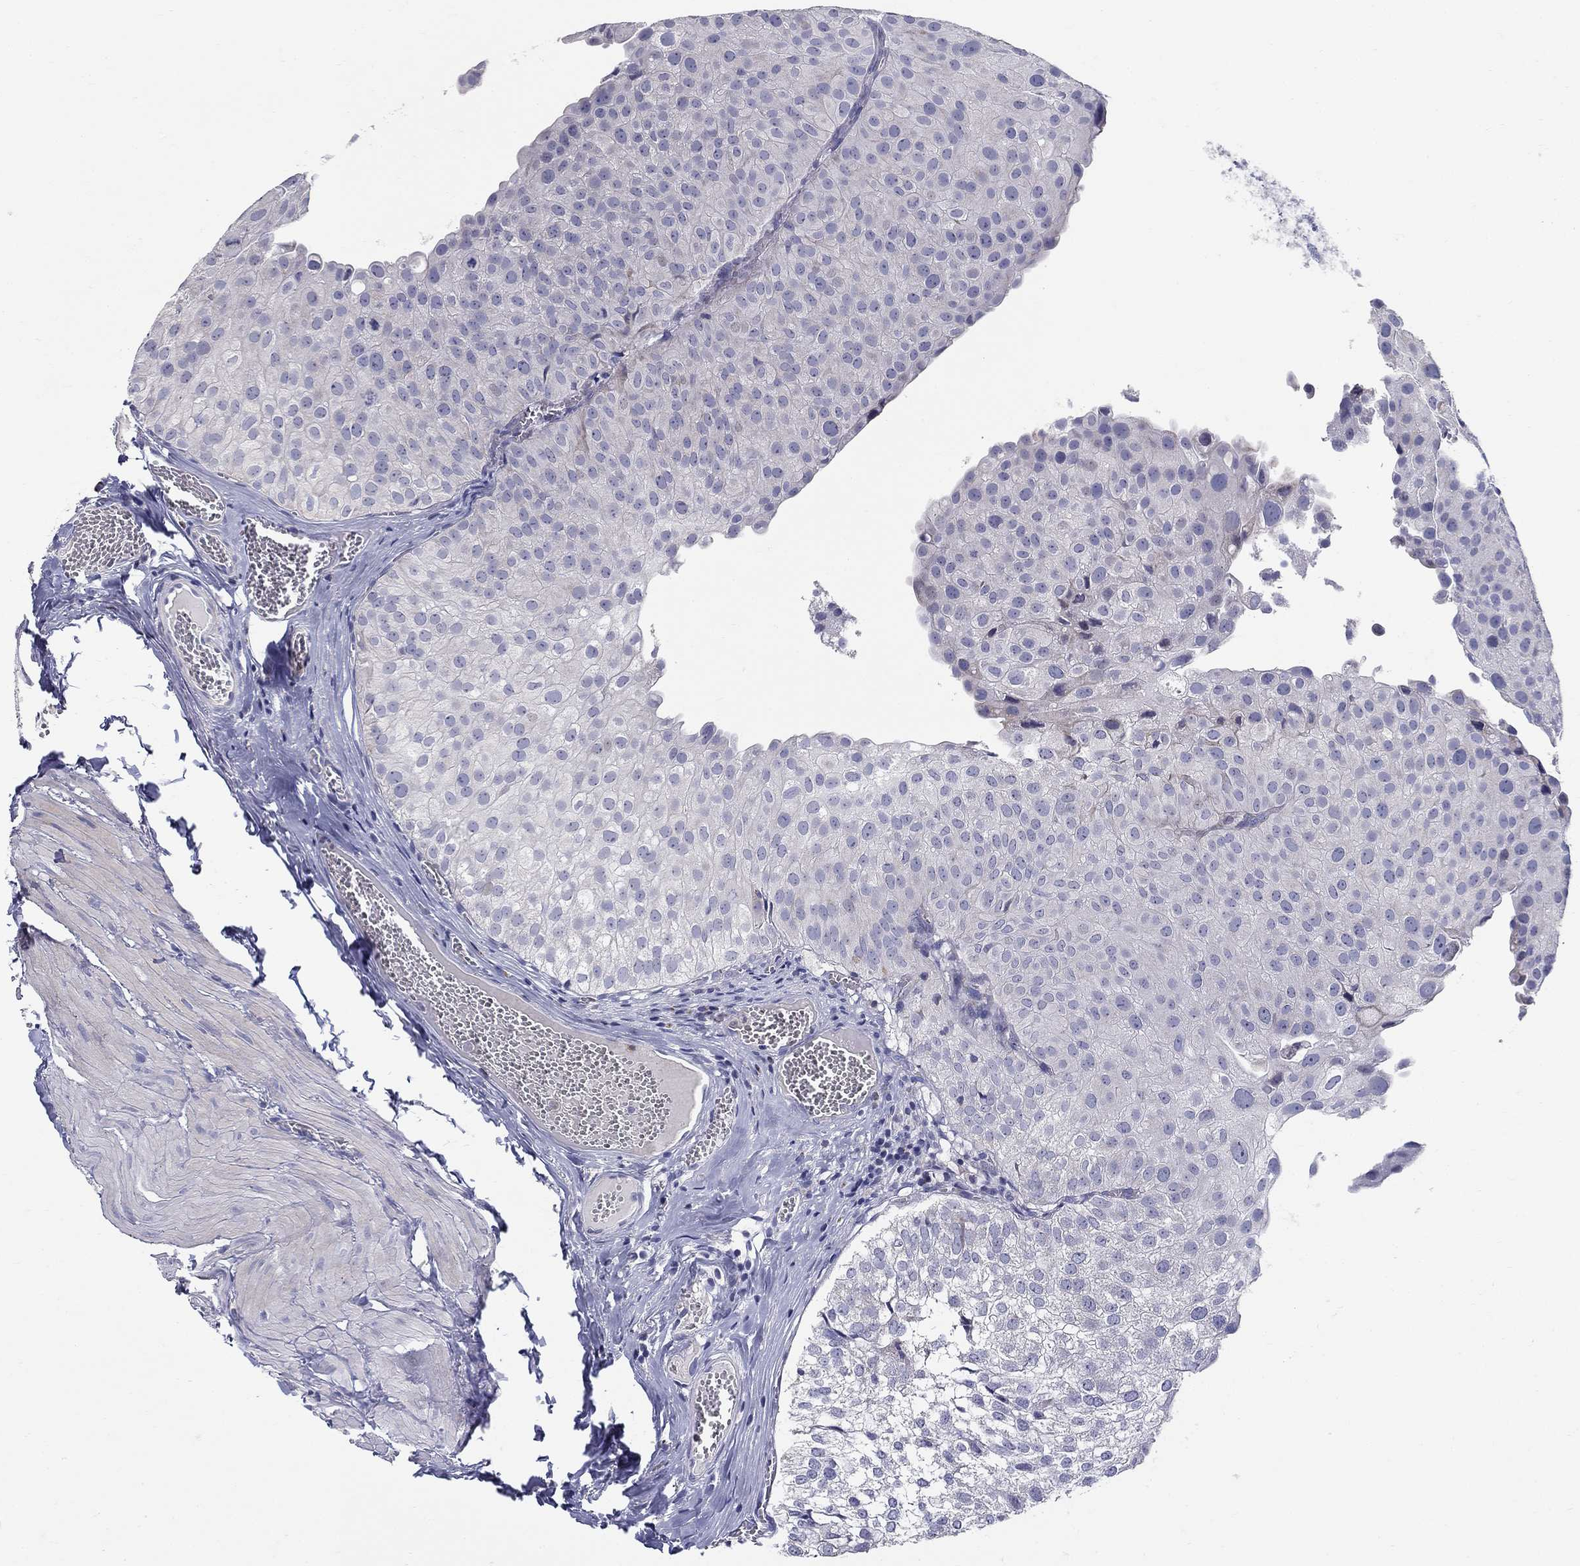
{"staining": {"intensity": "weak", "quantity": "<25%", "location": "cytoplasmic/membranous"}, "tissue": "urothelial cancer", "cell_type": "Tumor cells", "image_type": "cancer", "snomed": [{"axis": "morphology", "description": "Urothelial carcinoma, Low grade"}, {"axis": "topography", "description": "Urinary bladder"}], "caption": "Immunohistochemical staining of human urothelial cancer shows no significant expression in tumor cells. The staining was performed using DAB (3,3'-diaminobenzidine) to visualize the protein expression in brown, while the nuclei were stained in blue with hematoxylin (Magnification: 20x).", "gene": "HMX2", "patient": {"sex": "female", "age": 78}}